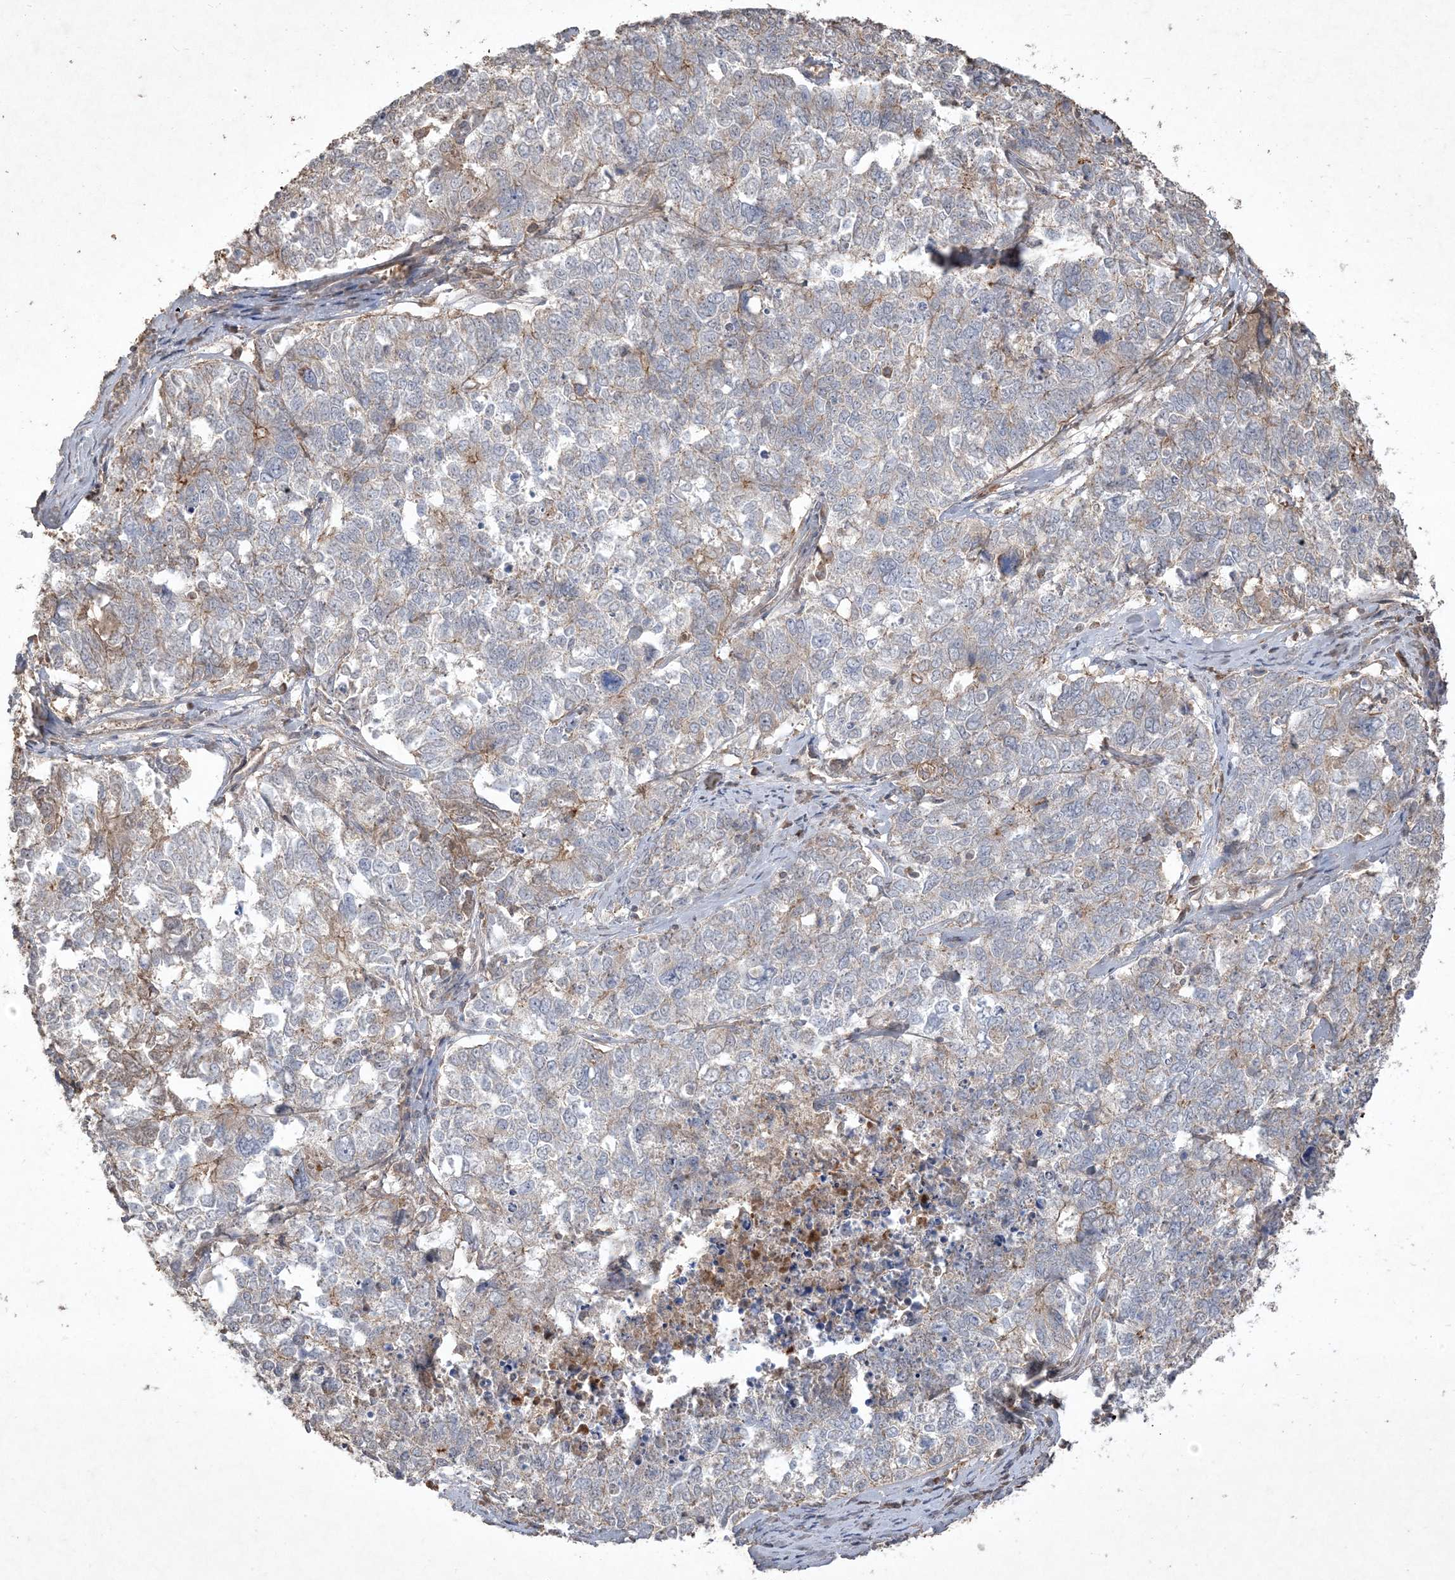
{"staining": {"intensity": "weak", "quantity": "<25%", "location": "cytoplasmic/membranous"}, "tissue": "cervical cancer", "cell_type": "Tumor cells", "image_type": "cancer", "snomed": [{"axis": "morphology", "description": "Squamous cell carcinoma, NOS"}, {"axis": "topography", "description": "Cervix"}], "caption": "High power microscopy micrograph of an immunohistochemistry (IHC) micrograph of cervical cancer (squamous cell carcinoma), revealing no significant staining in tumor cells. Nuclei are stained in blue.", "gene": "PRRT3", "patient": {"sex": "female", "age": 63}}